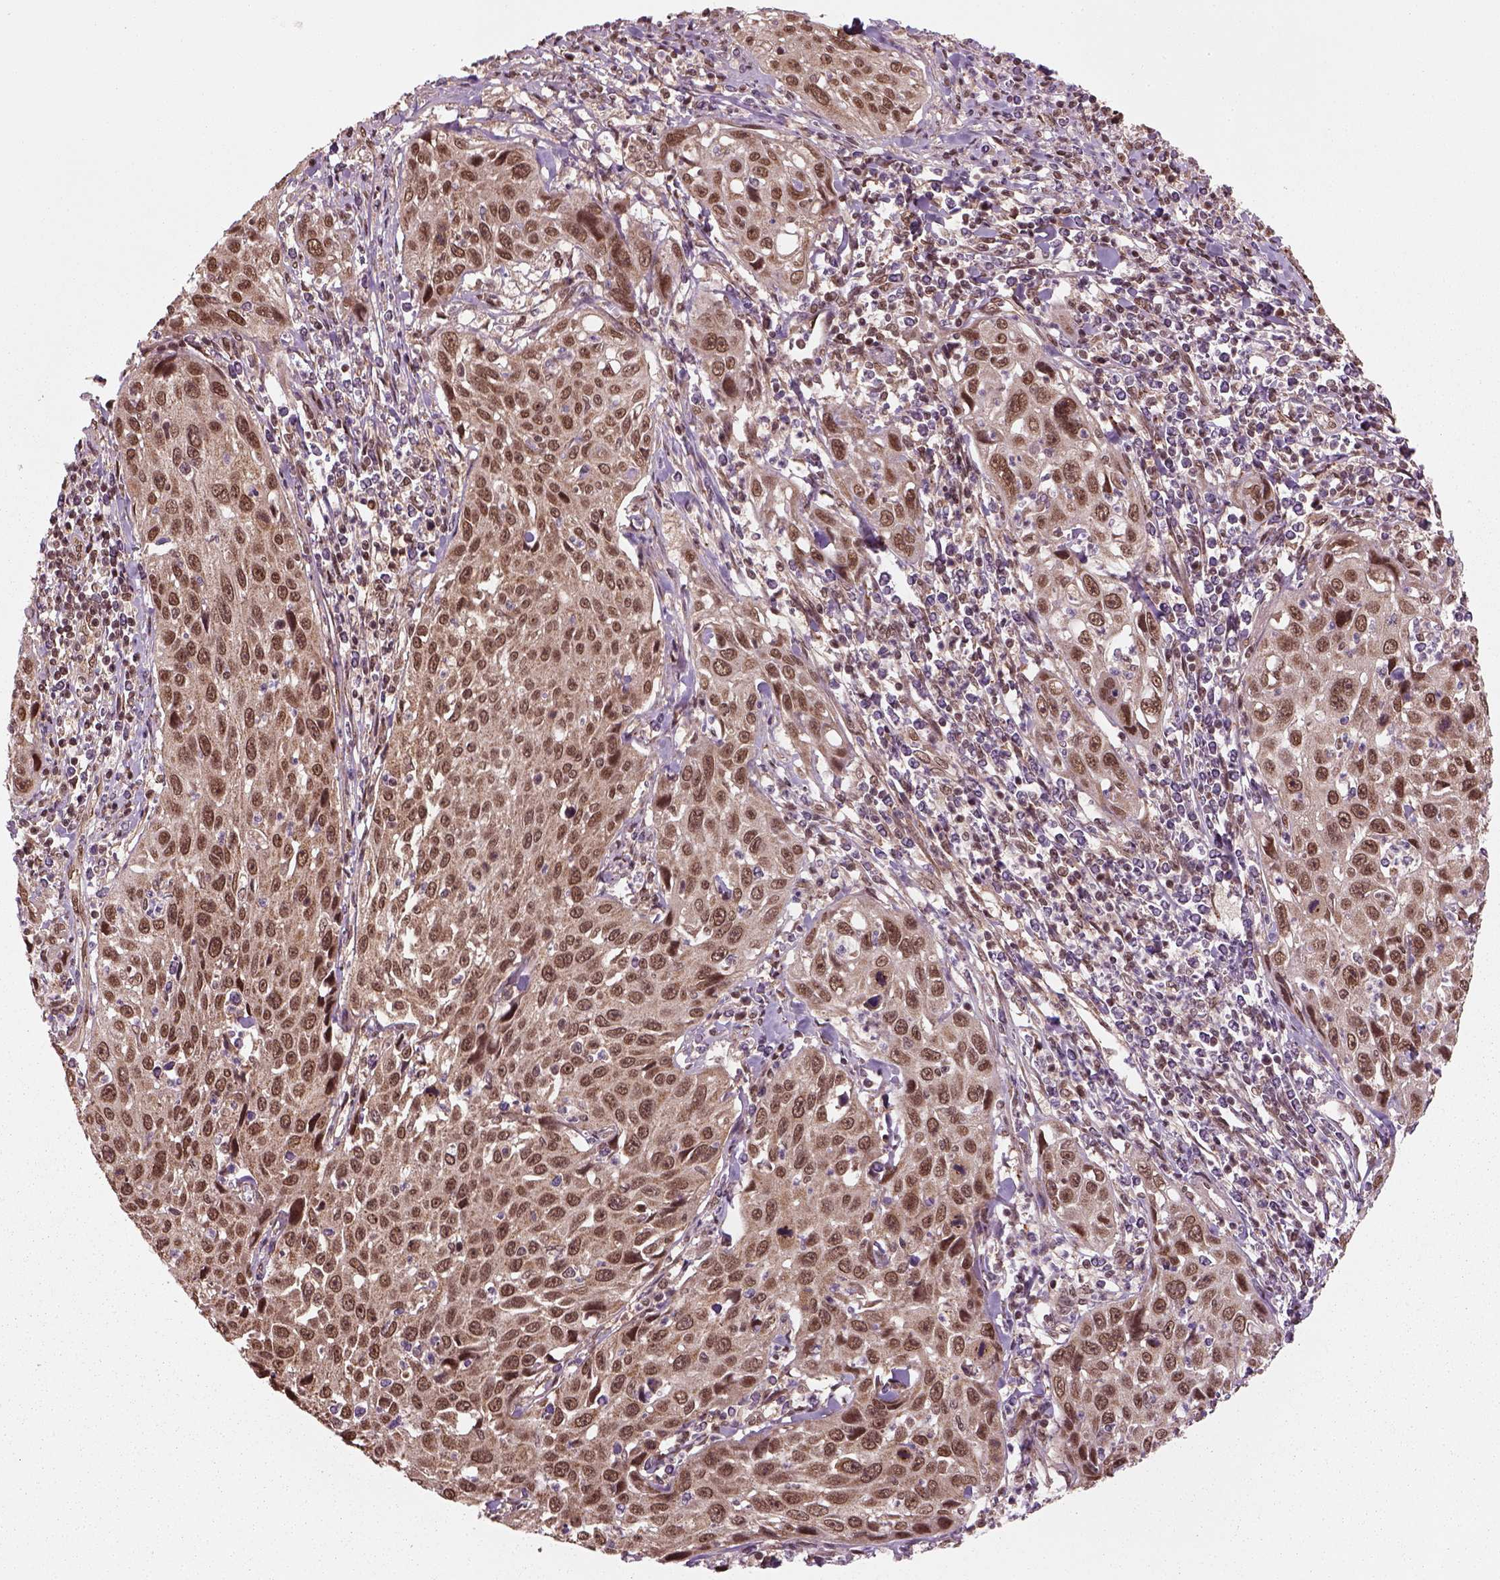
{"staining": {"intensity": "moderate", "quantity": ">75%", "location": "cytoplasmic/membranous,nuclear"}, "tissue": "cervical cancer", "cell_type": "Tumor cells", "image_type": "cancer", "snomed": [{"axis": "morphology", "description": "Squamous cell carcinoma, NOS"}, {"axis": "topography", "description": "Cervix"}], "caption": "This photomicrograph displays IHC staining of cervical squamous cell carcinoma, with medium moderate cytoplasmic/membranous and nuclear positivity in approximately >75% of tumor cells.", "gene": "NUDT9", "patient": {"sex": "female", "age": 26}}